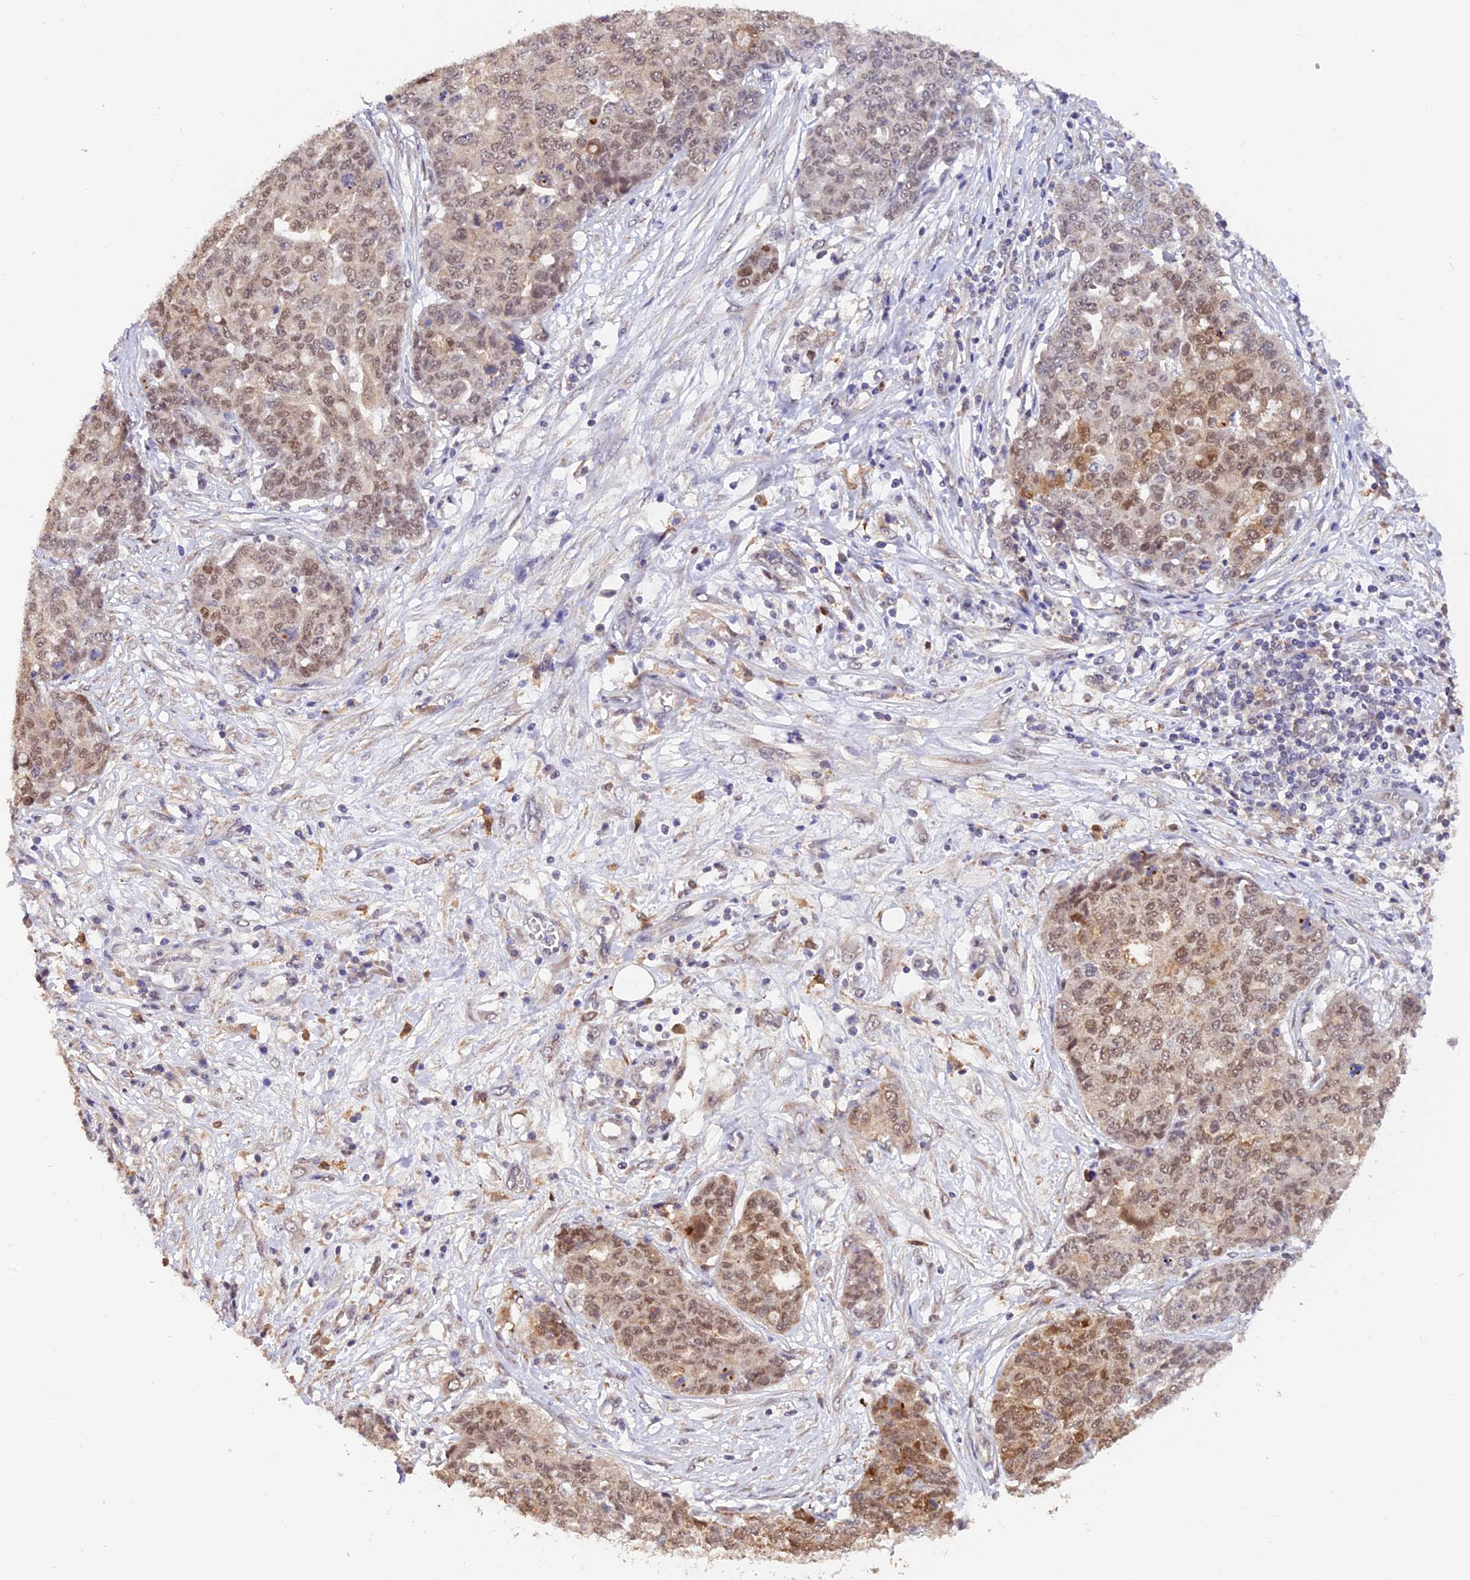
{"staining": {"intensity": "moderate", "quantity": ">75%", "location": "nuclear"}, "tissue": "ovarian cancer", "cell_type": "Tumor cells", "image_type": "cancer", "snomed": [{"axis": "morphology", "description": "Cystadenocarcinoma, serous, NOS"}, {"axis": "topography", "description": "Soft tissue"}, {"axis": "topography", "description": "Ovary"}], "caption": "A brown stain shows moderate nuclear positivity of a protein in serous cystadenocarcinoma (ovarian) tumor cells.", "gene": "MNS1", "patient": {"sex": "female", "age": 57}}